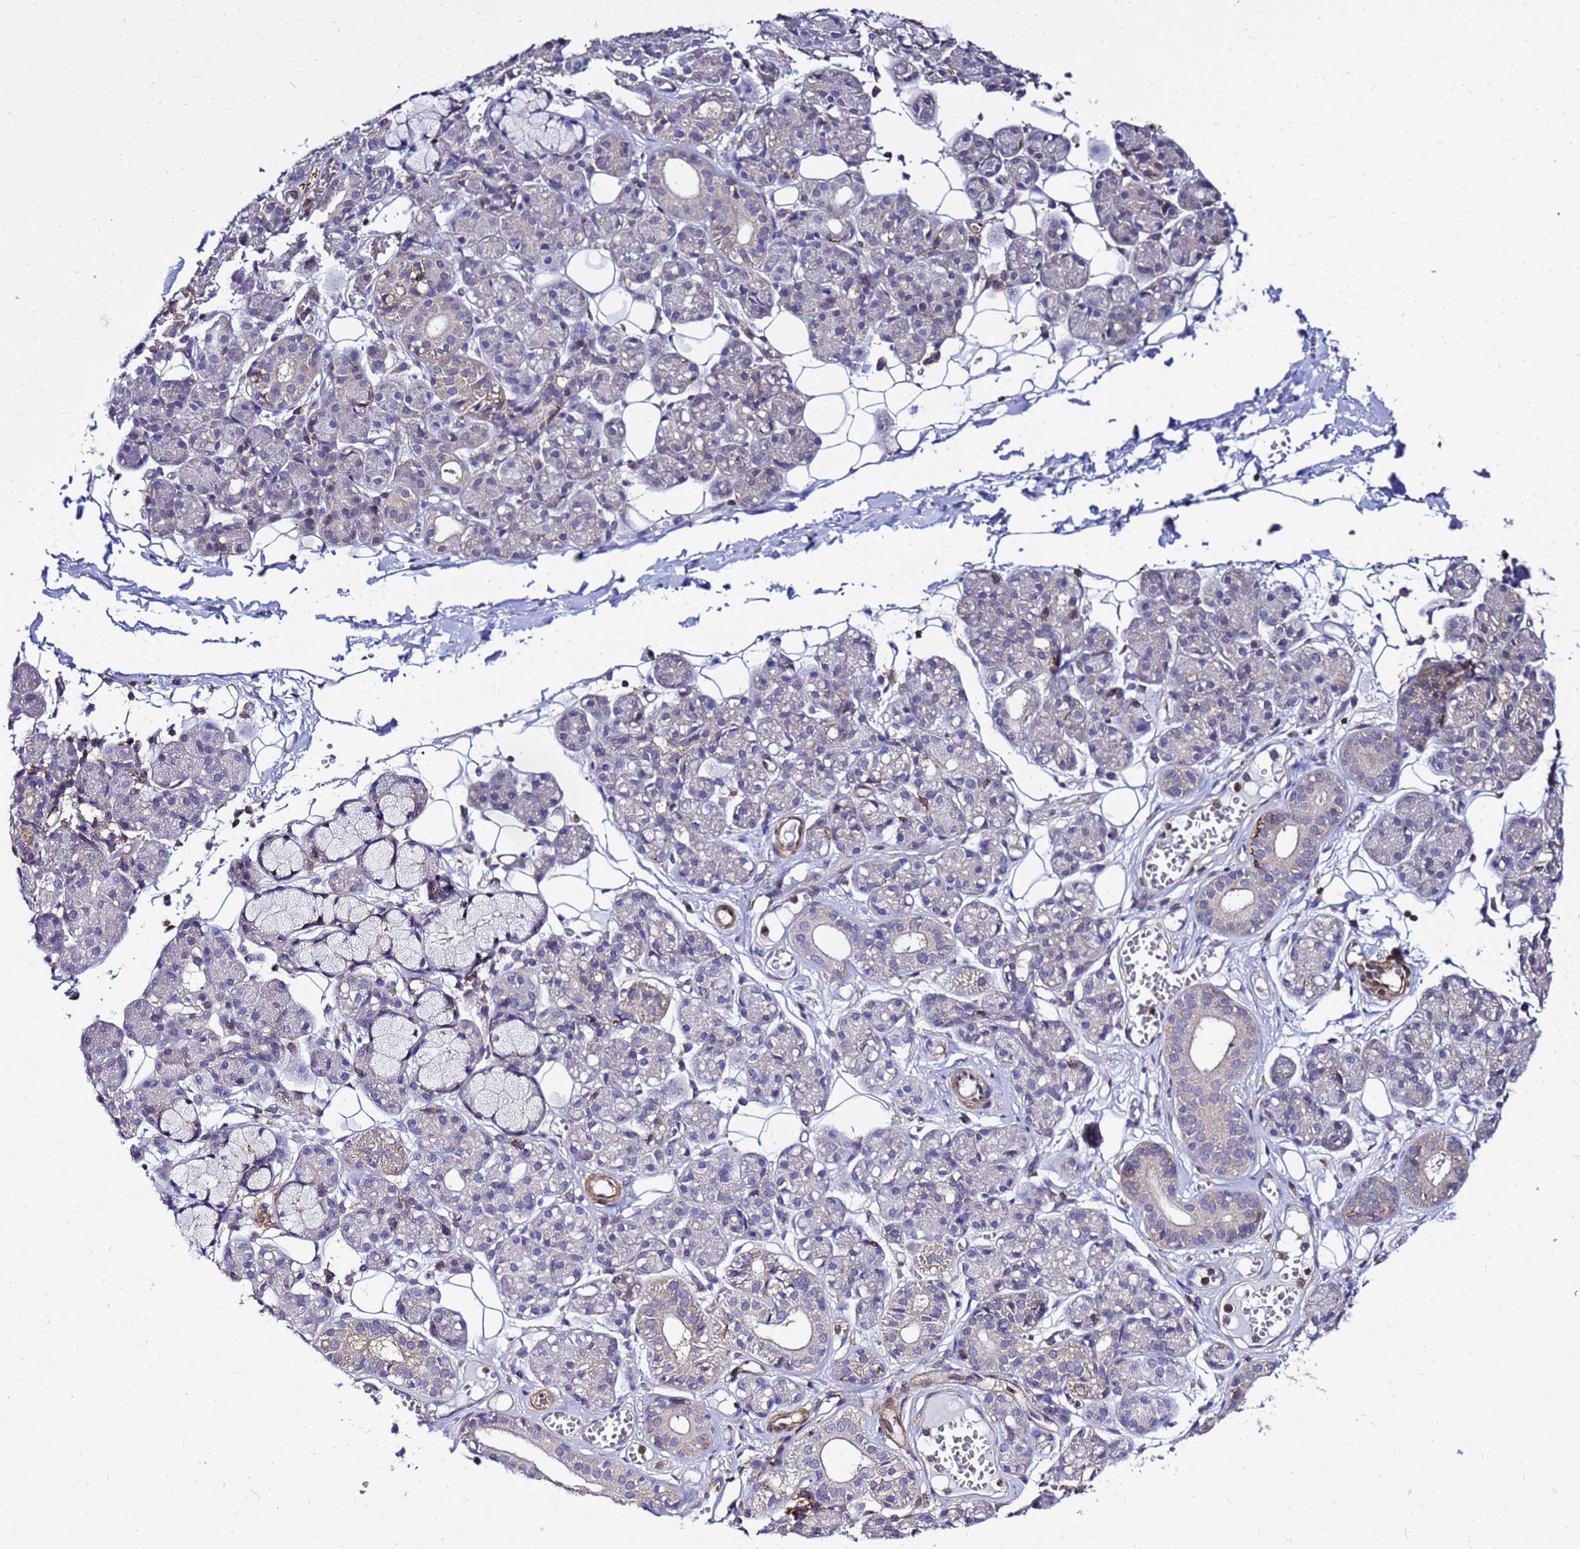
{"staining": {"intensity": "negative", "quantity": "none", "location": "none"}, "tissue": "salivary gland", "cell_type": "Glandular cells", "image_type": "normal", "snomed": [{"axis": "morphology", "description": "Normal tissue, NOS"}, {"axis": "topography", "description": "Salivary gland"}], "caption": "Micrograph shows no significant protein expression in glandular cells of benign salivary gland. (Stains: DAB IHC with hematoxylin counter stain, Microscopy: brightfield microscopy at high magnification).", "gene": "DBNDD2", "patient": {"sex": "male", "age": 63}}